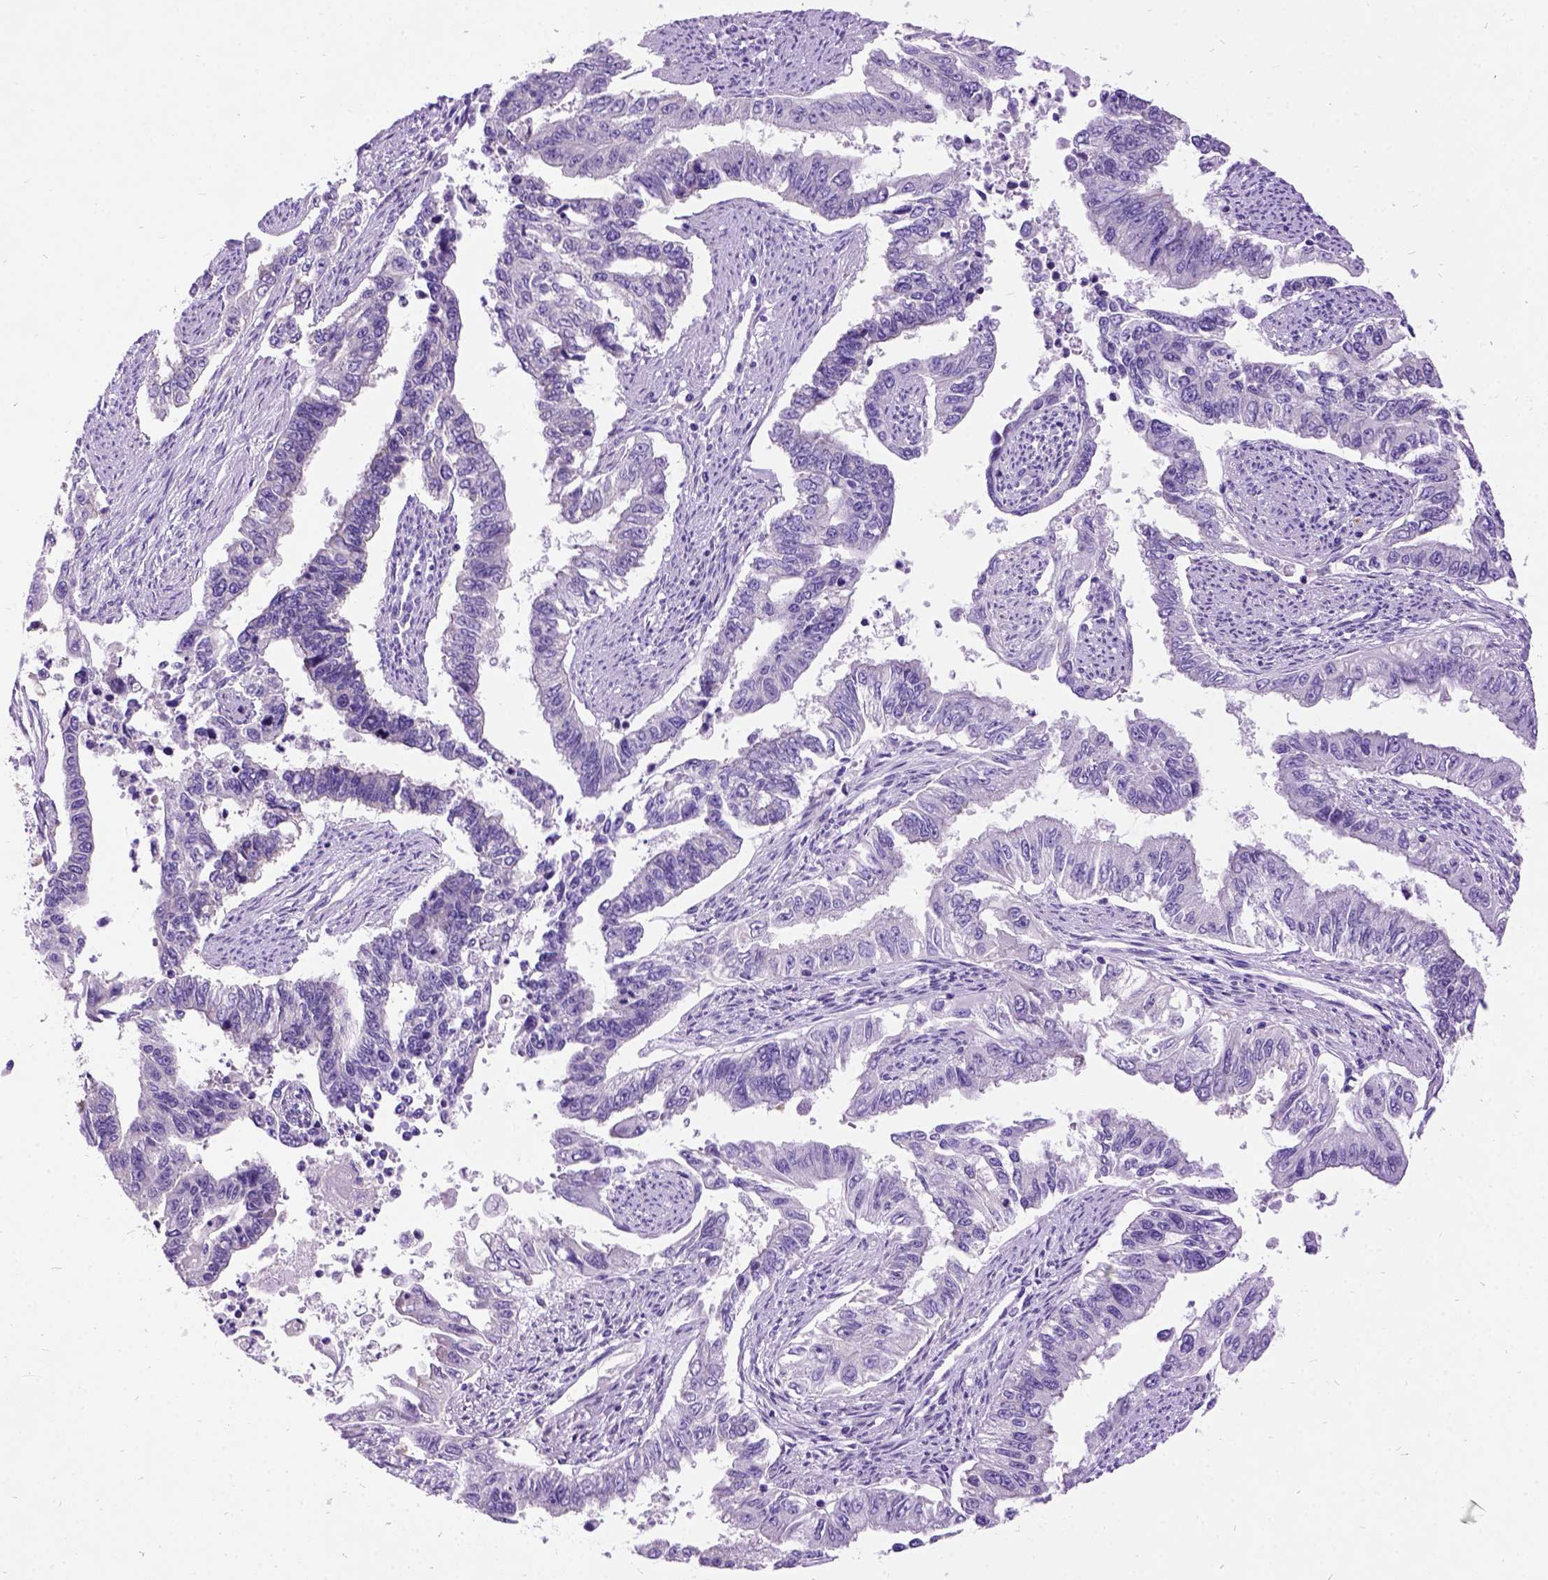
{"staining": {"intensity": "negative", "quantity": "none", "location": "none"}, "tissue": "endometrial cancer", "cell_type": "Tumor cells", "image_type": "cancer", "snomed": [{"axis": "morphology", "description": "Adenocarcinoma, NOS"}, {"axis": "topography", "description": "Uterus"}], "caption": "DAB (3,3'-diaminobenzidine) immunohistochemical staining of human adenocarcinoma (endometrial) demonstrates no significant positivity in tumor cells.", "gene": "CFAP54", "patient": {"sex": "female", "age": 59}}